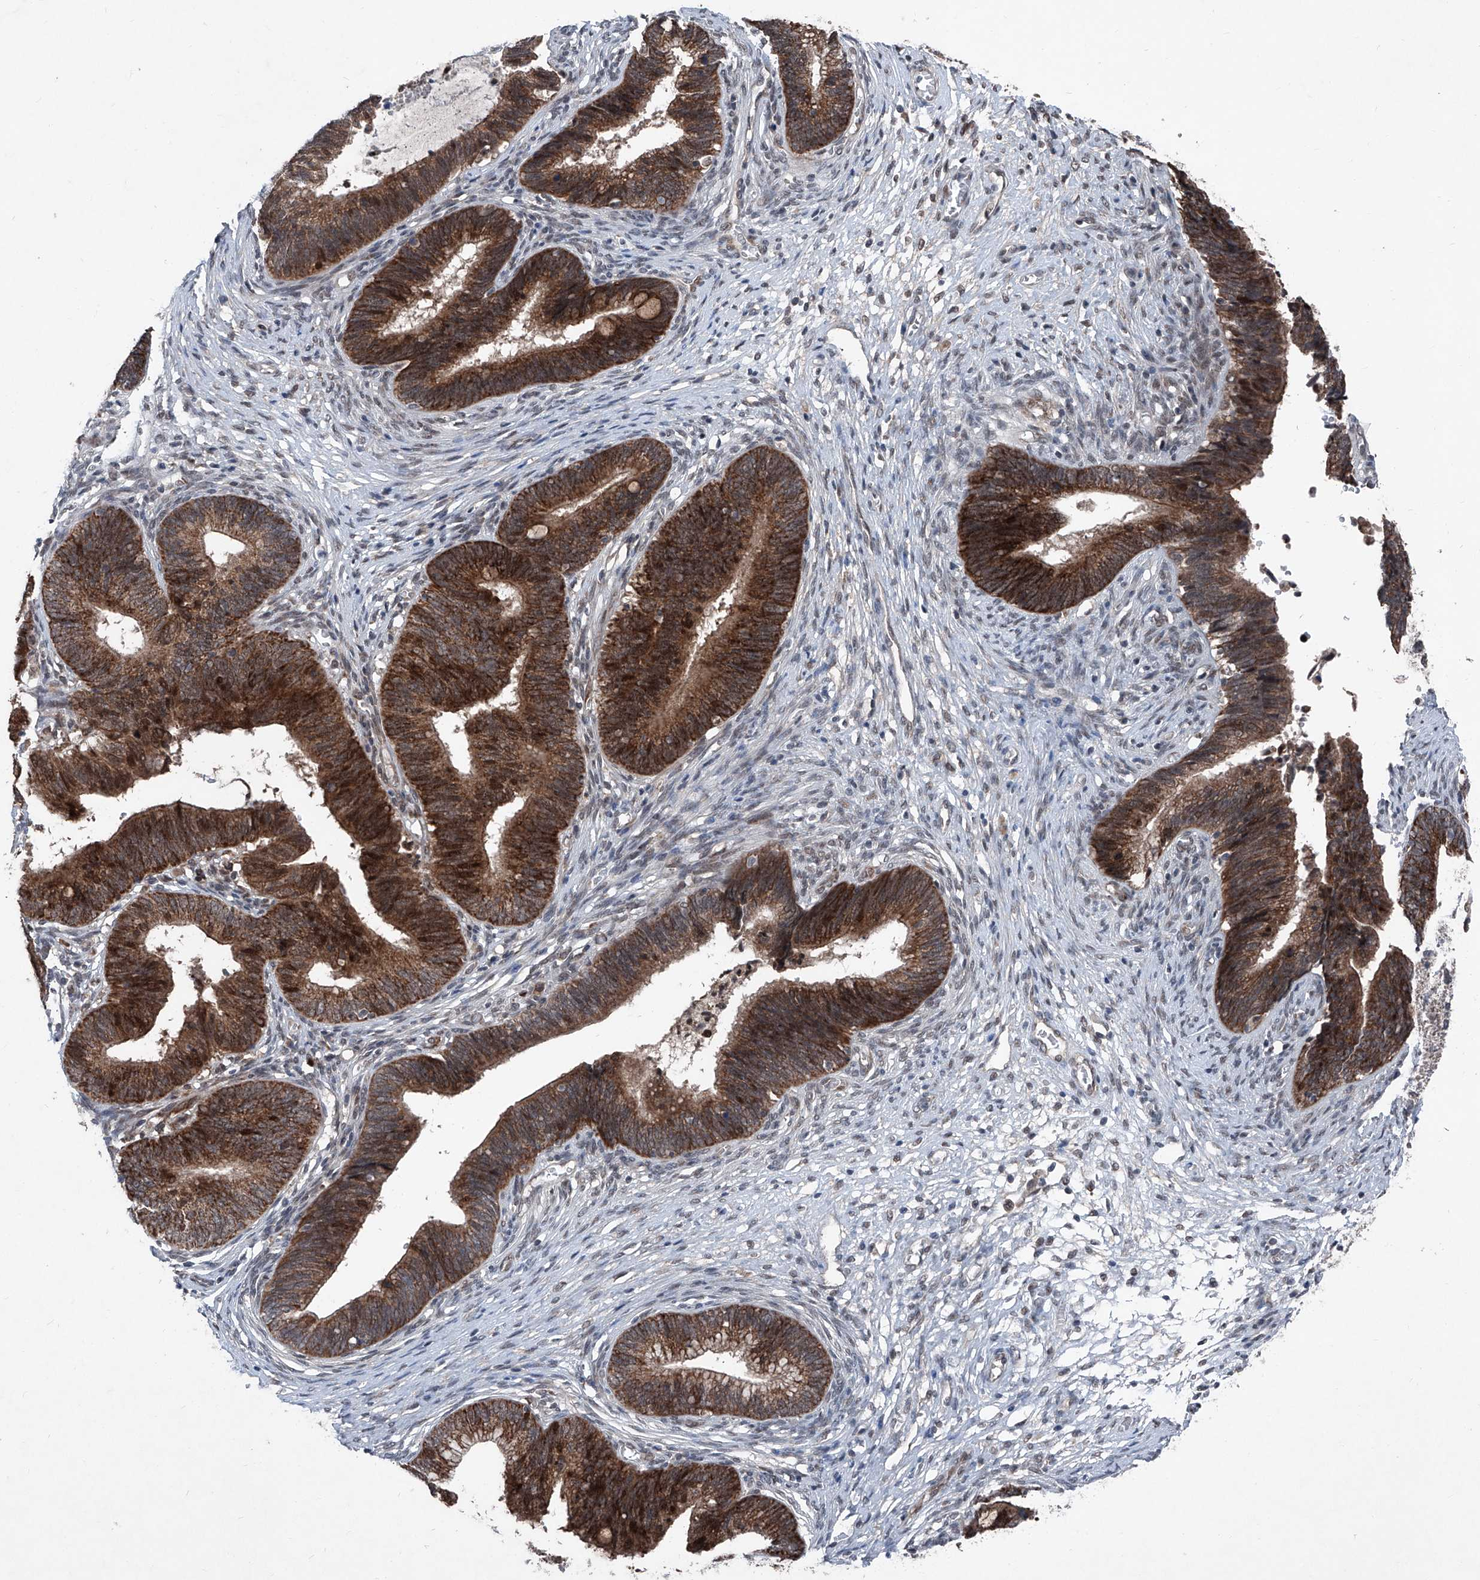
{"staining": {"intensity": "strong", "quantity": ">75%", "location": "cytoplasmic/membranous"}, "tissue": "cervical cancer", "cell_type": "Tumor cells", "image_type": "cancer", "snomed": [{"axis": "morphology", "description": "Adenocarcinoma, NOS"}, {"axis": "topography", "description": "Cervix"}], "caption": "Protein expression analysis of cervical cancer (adenocarcinoma) exhibits strong cytoplasmic/membranous expression in approximately >75% of tumor cells.", "gene": "COA7", "patient": {"sex": "female", "age": 44}}